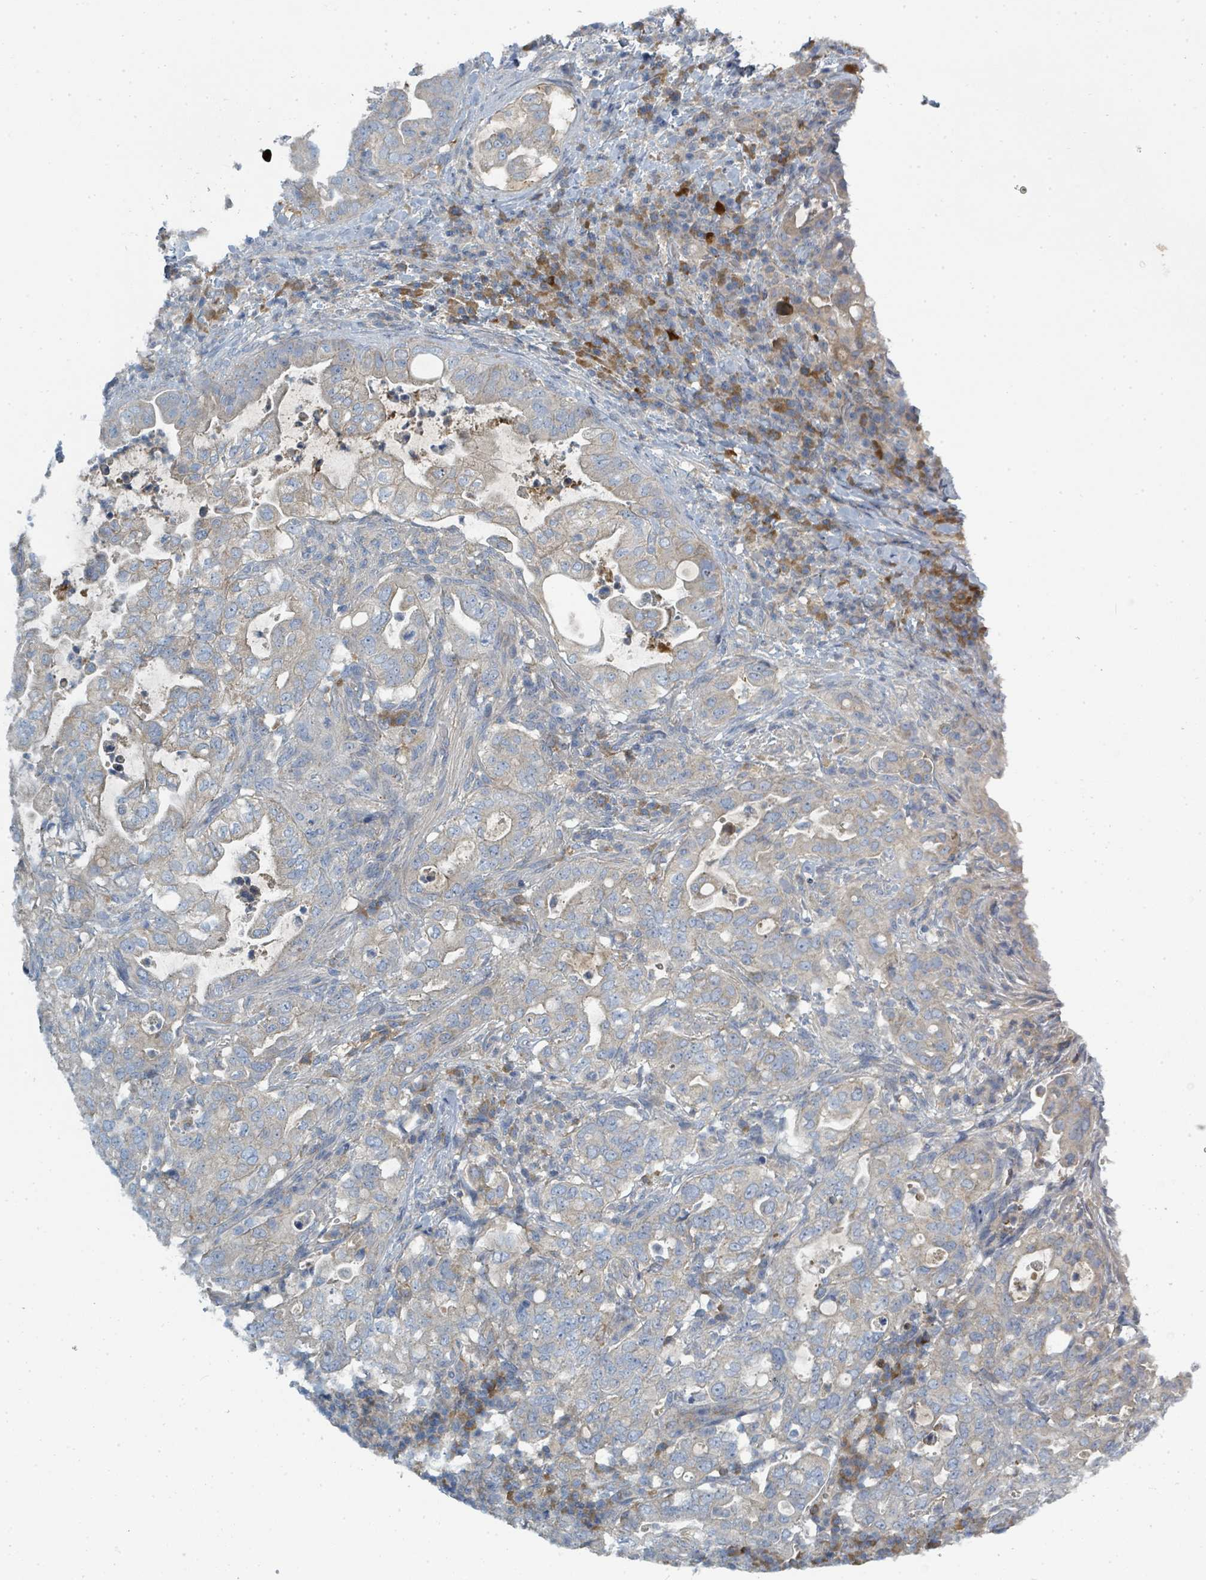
{"staining": {"intensity": "negative", "quantity": "none", "location": "none"}, "tissue": "pancreatic cancer", "cell_type": "Tumor cells", "image_type": "cancer", "snomed": [{"axis": "morphology", "description": "Normal tissue, NOS"}, {"axis": "morphology", "description": "Adenocarcinoma, NOS"}, {"axis": "topography", "description": "Lymph node"}, {"axis": "topography", "description": "Pancreas"}], "caption": "IHC of human adenocarcinoma (pancreatic) demonstrates no positivity in tumor cells.", "gene": "SLC25A23", "patient": {"sex": "female", "age": 67}}